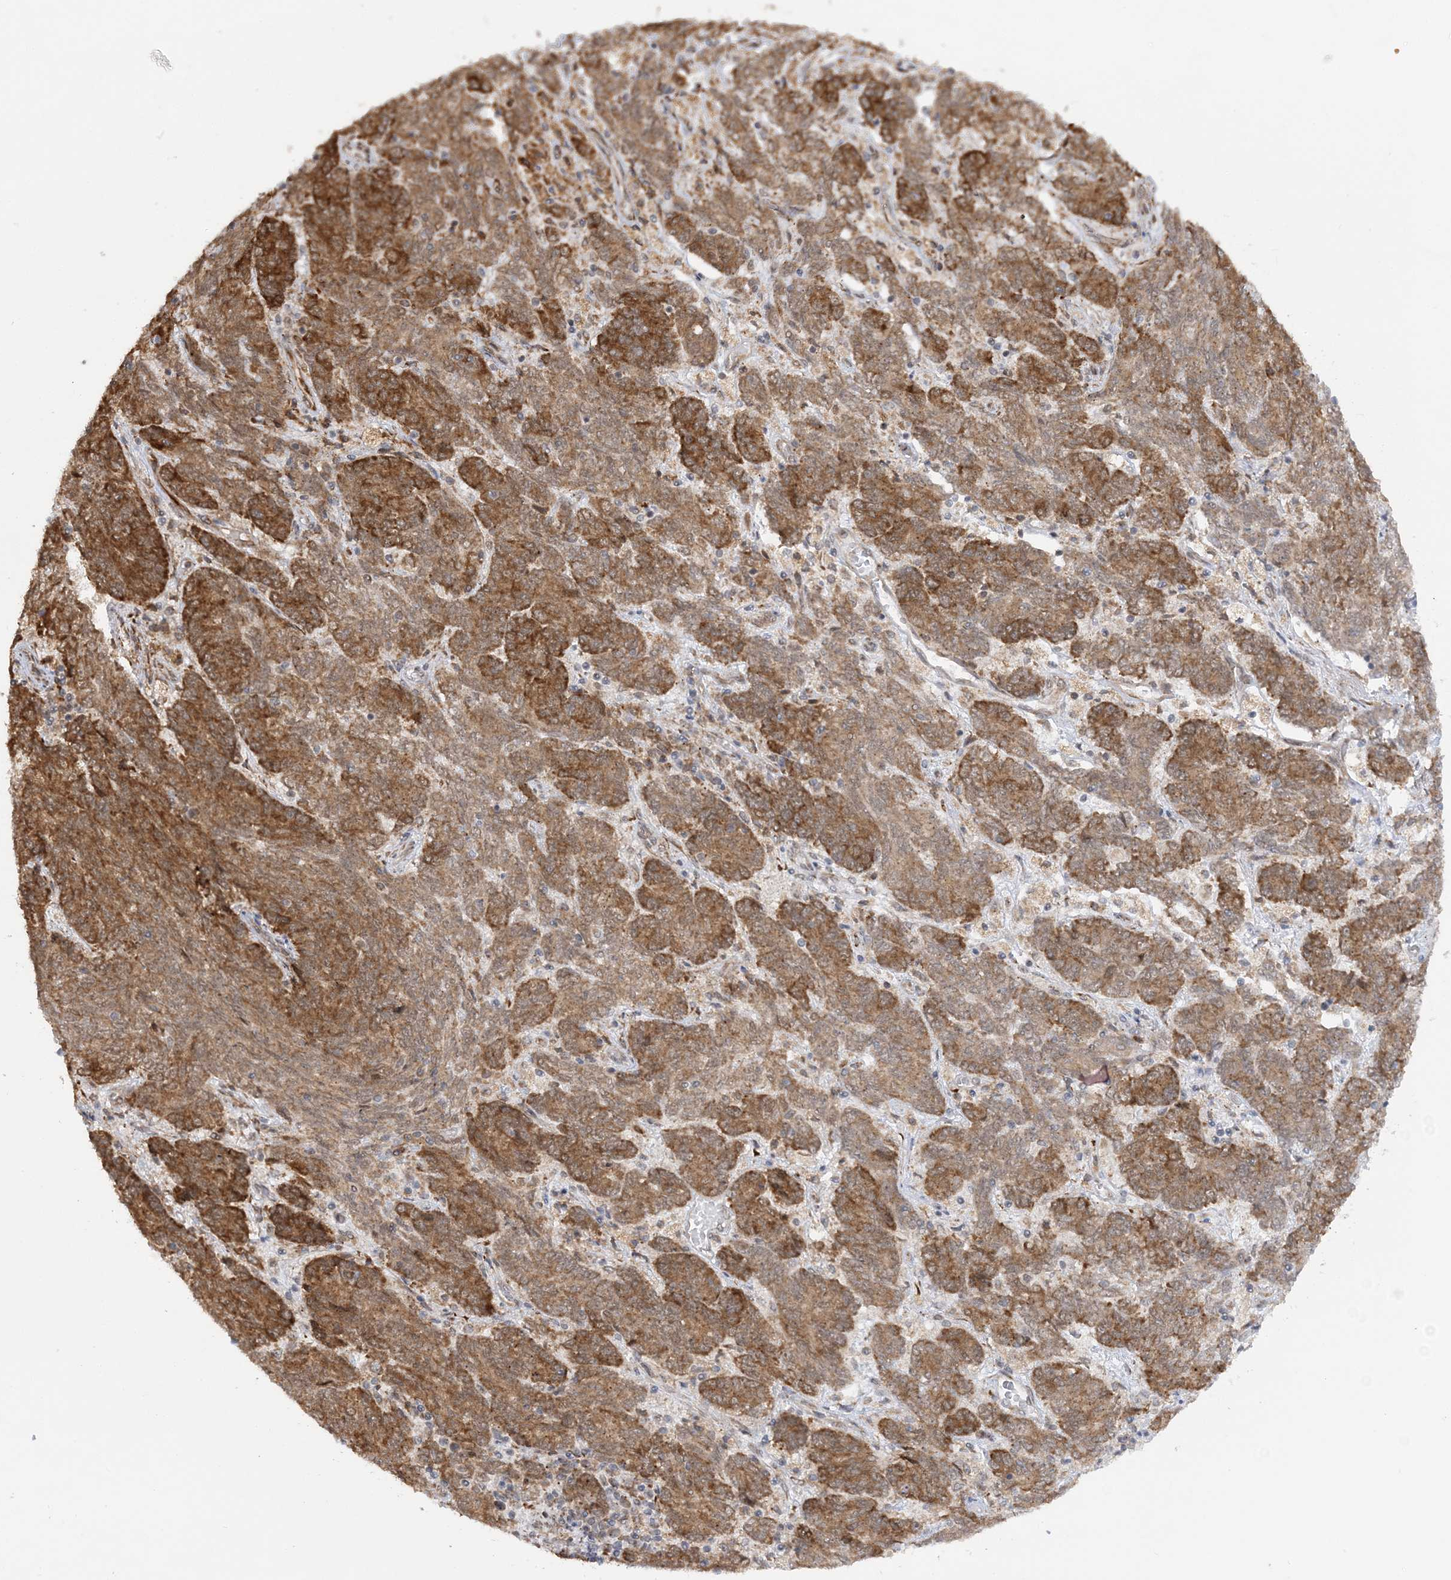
{"staining": {"intensity": "moderate", "quantity": ">75%", "location": "cytoplasmic/membranous"}, "tissue": "endometrial cancer", "cell_type": "Tumor cells", "image_type": "cancer", "snomed": [{"axis": "morphology", "description": "Adenocarcinoma, NOS"}, {"axis": "topography", "description": "Endometrium"}], "caption": "DAB immunohistochemical staining of human endometrial cancer demonstrates moderate cytoplasmic/membranous protein staining in approximately >75% of tumor cells. (IHC, brightfield microscopy, high magnification).", "gene": "MRPL47", "patient": {"sex": "female", "age": 80}}